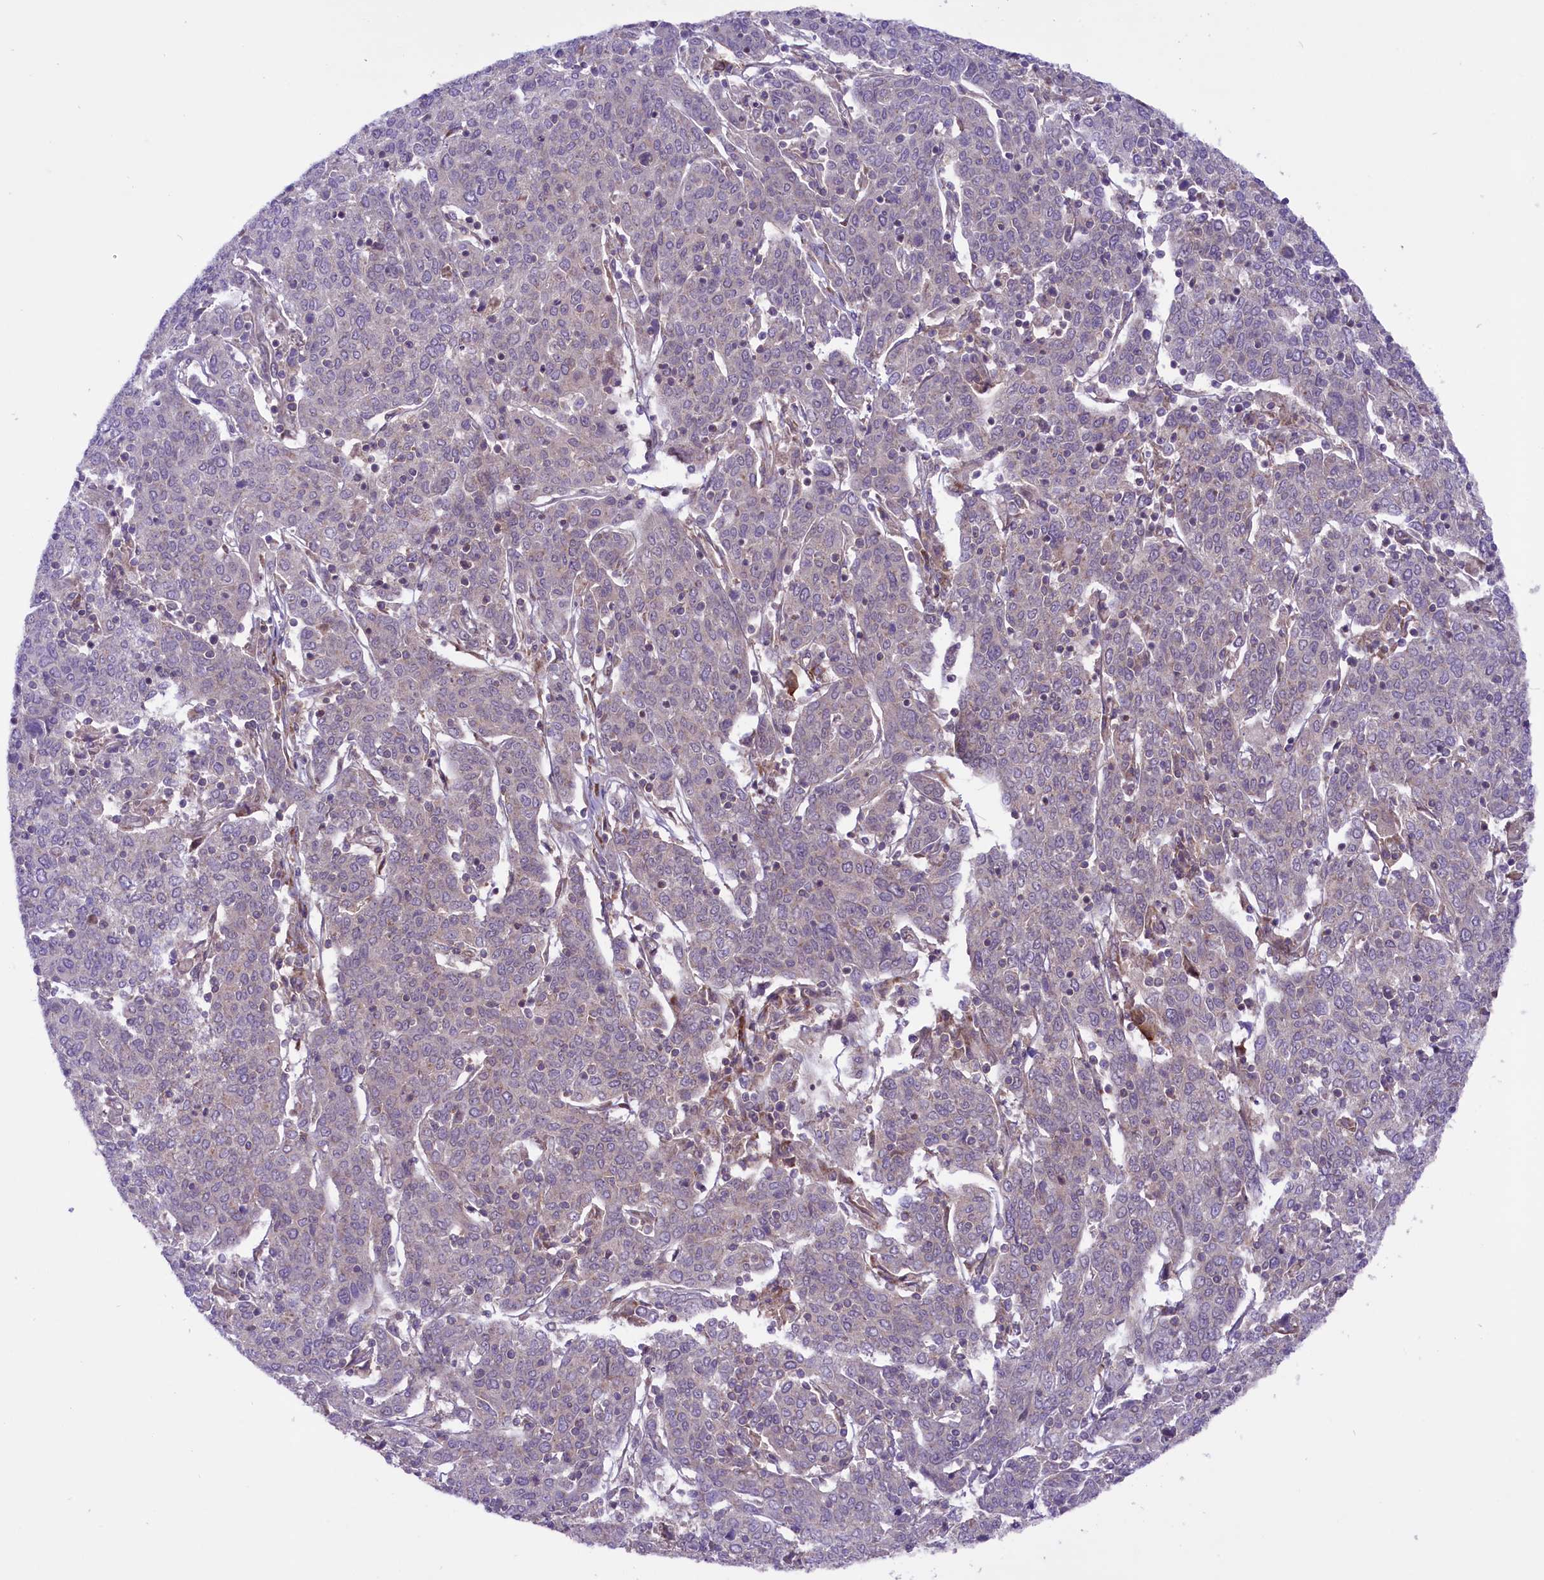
{"staining": {"intensity": "weak", "quantity": "<25%", "location": "cytoplasmic/membranous"}, "tissue": "cervical cancer", "cell_type": "Tumor cells", "image_type": "cancer", "snomed": [{"axis": "morphology", "description": "Squamous cell carcinoma, NOS"}, {"axis": "topography", "description": "Cervix"}], "caption": "Histopathology image shows no significant protein staining in tumor cells of squamous cell carcinoma (cervical).", "gene": "HDAC5", "patient": {"sex": "female", "age": 67}}